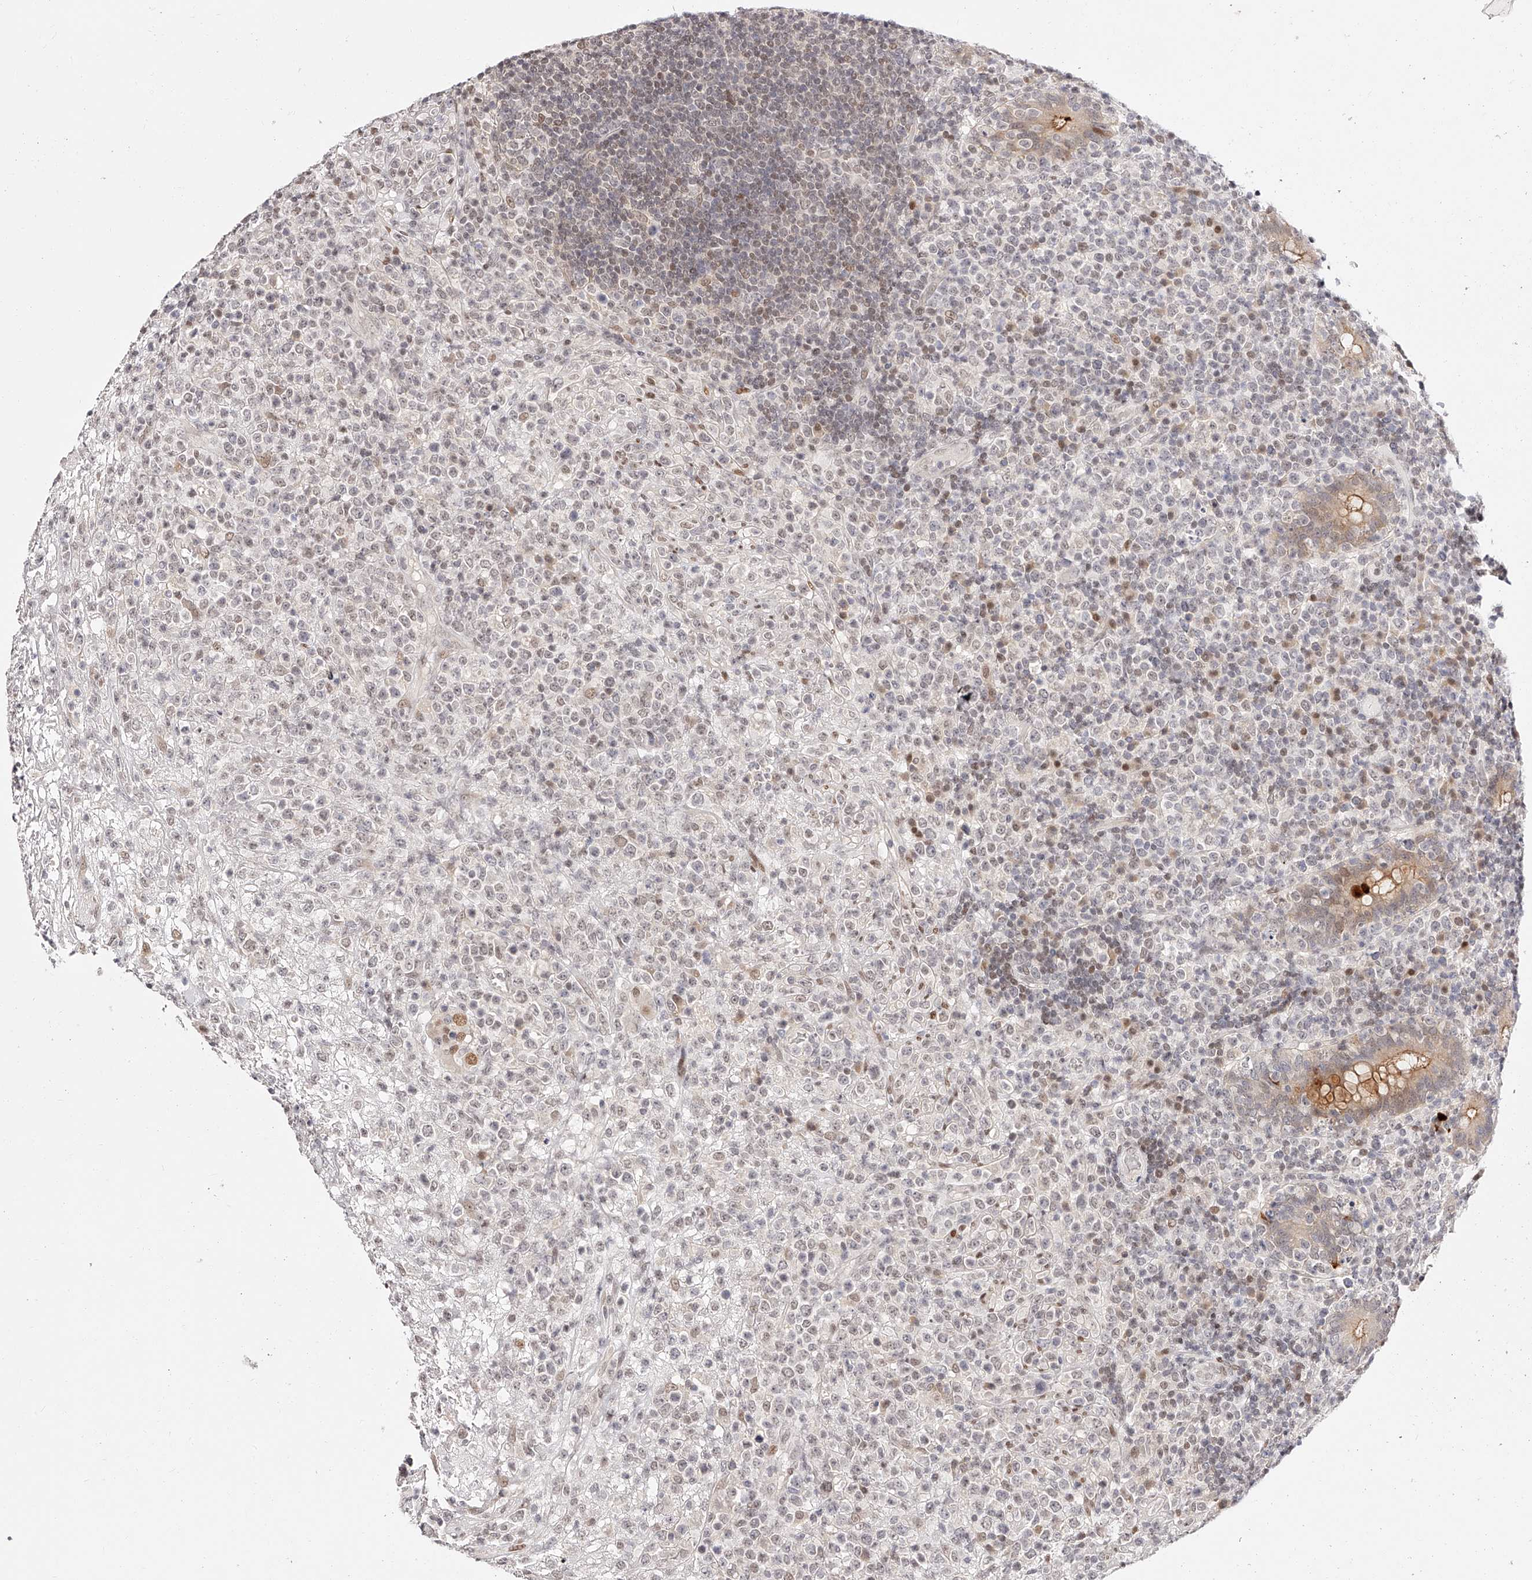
{"staining": {"intensity": "weak", "quantity": "25%-75%", "location": "nuclear"}, "tissue": "lymphoma", "cell_type": "Tumor cells", "image_type": "cancer", "snomed": [{"axis": "morphology", "description": "Malignant lymphoma, non-Hodgkin's type, High grade"}, {"axis": "topography", "description": "Colon"}], "caption": "Tumor cells demonstrate weak nuclear staining in approximately 25%-75% of cells in high-grade malignant lymphoma, non-Hodgkin's type. (DAB (3,3'-diaminobenzidine) = brown stain, brightfield microscopy at high magnification).", "gene": "USF3", "patient": {"sex": "female", "age": 53}}